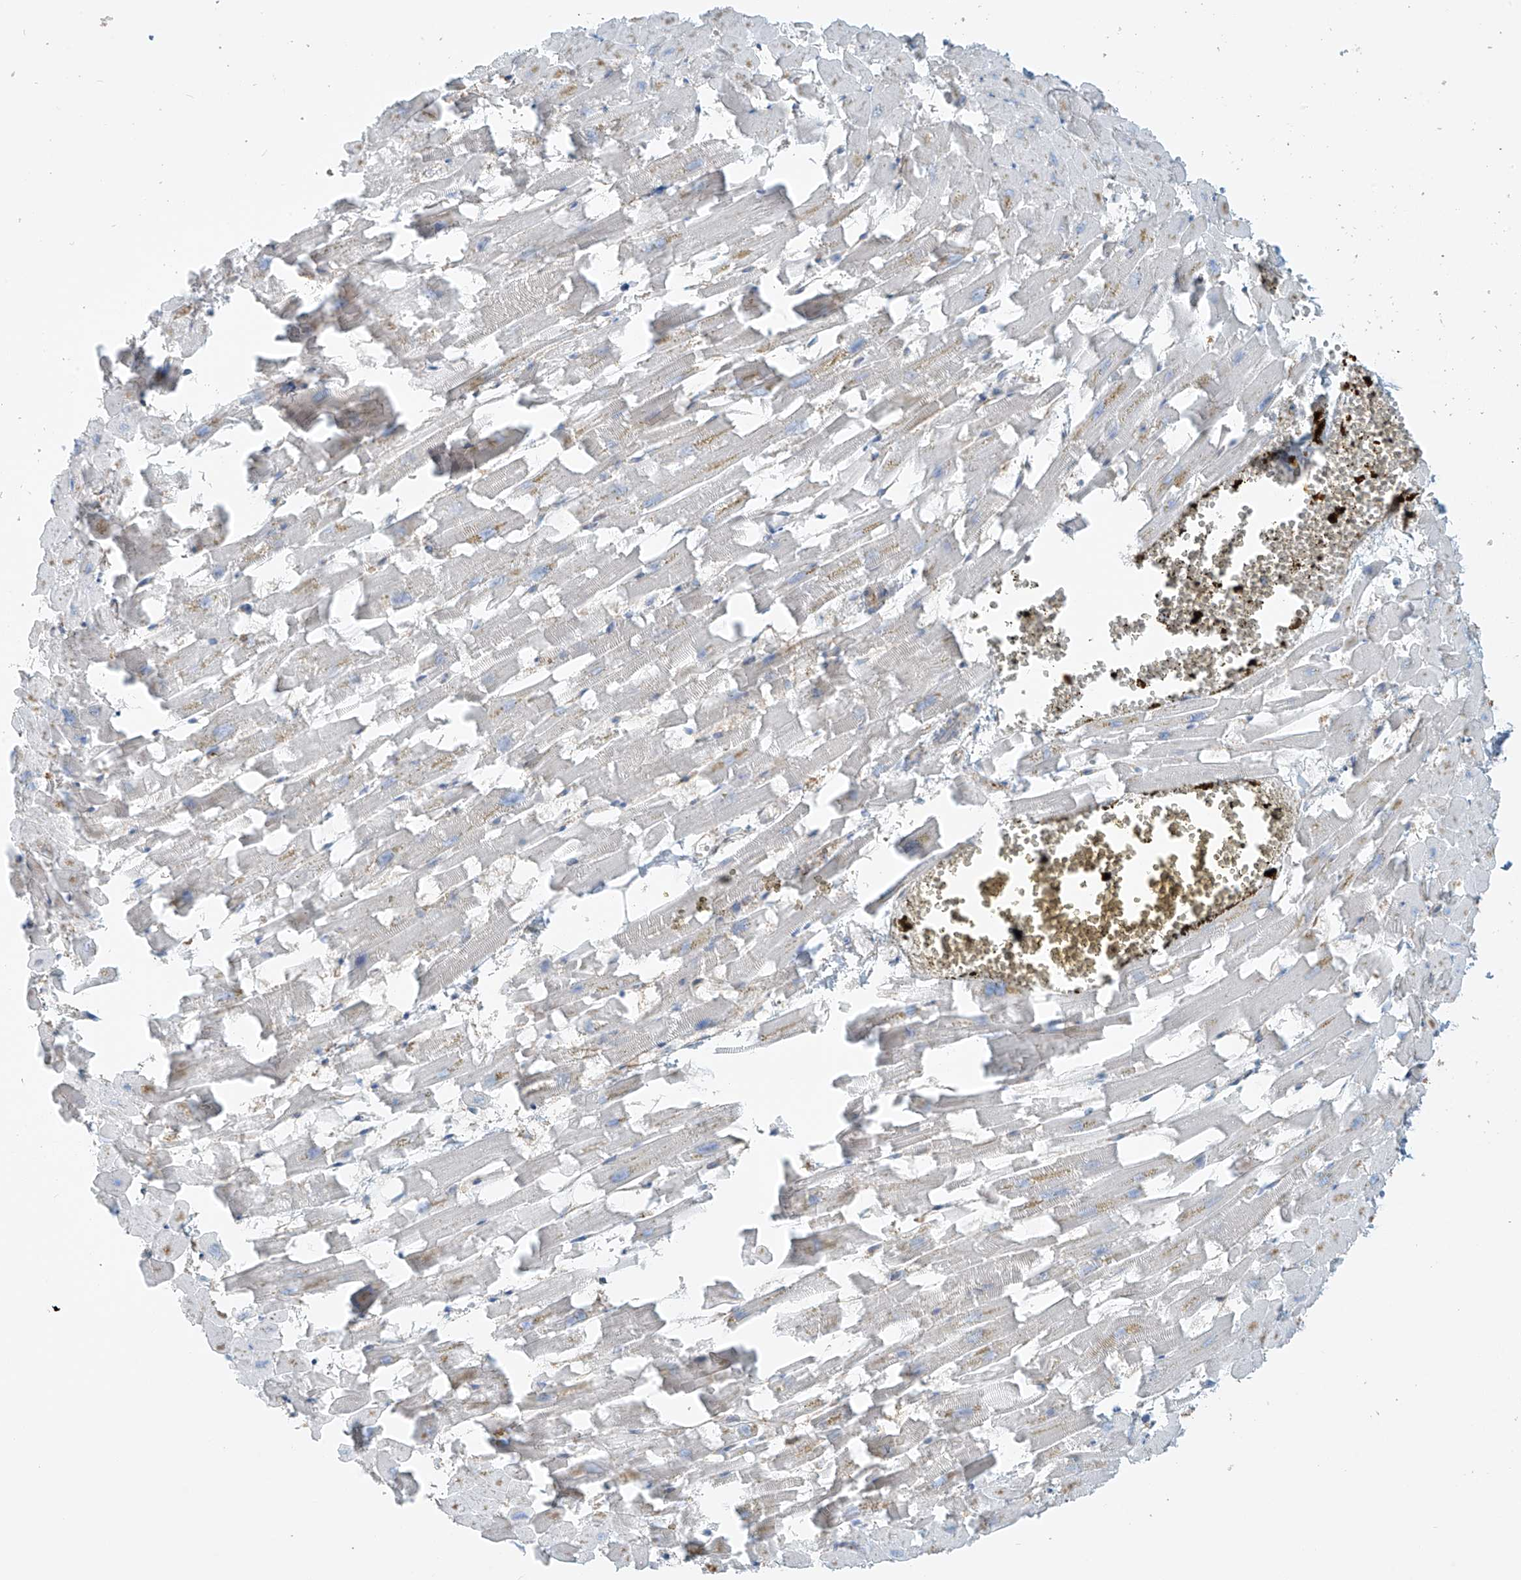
{"staining": {"intensity": "negative", "quantity": "none", "location": "none"}, "tissue": "heart muscle", "cell_type": "Cardiomyocytes", "image_type": "normal", "snomed": [{"axis": "morphology", "description": "Normal tissue, NOS"}, {"axis": "topography", "description": "Heart"}], "caption": "Immunohistochemistry (IHC) of normal human heart muscle displays no staining in cardiomyocytes.", "gene": "SLC9A2", "patient": {"sex": "female", "age": 64}}